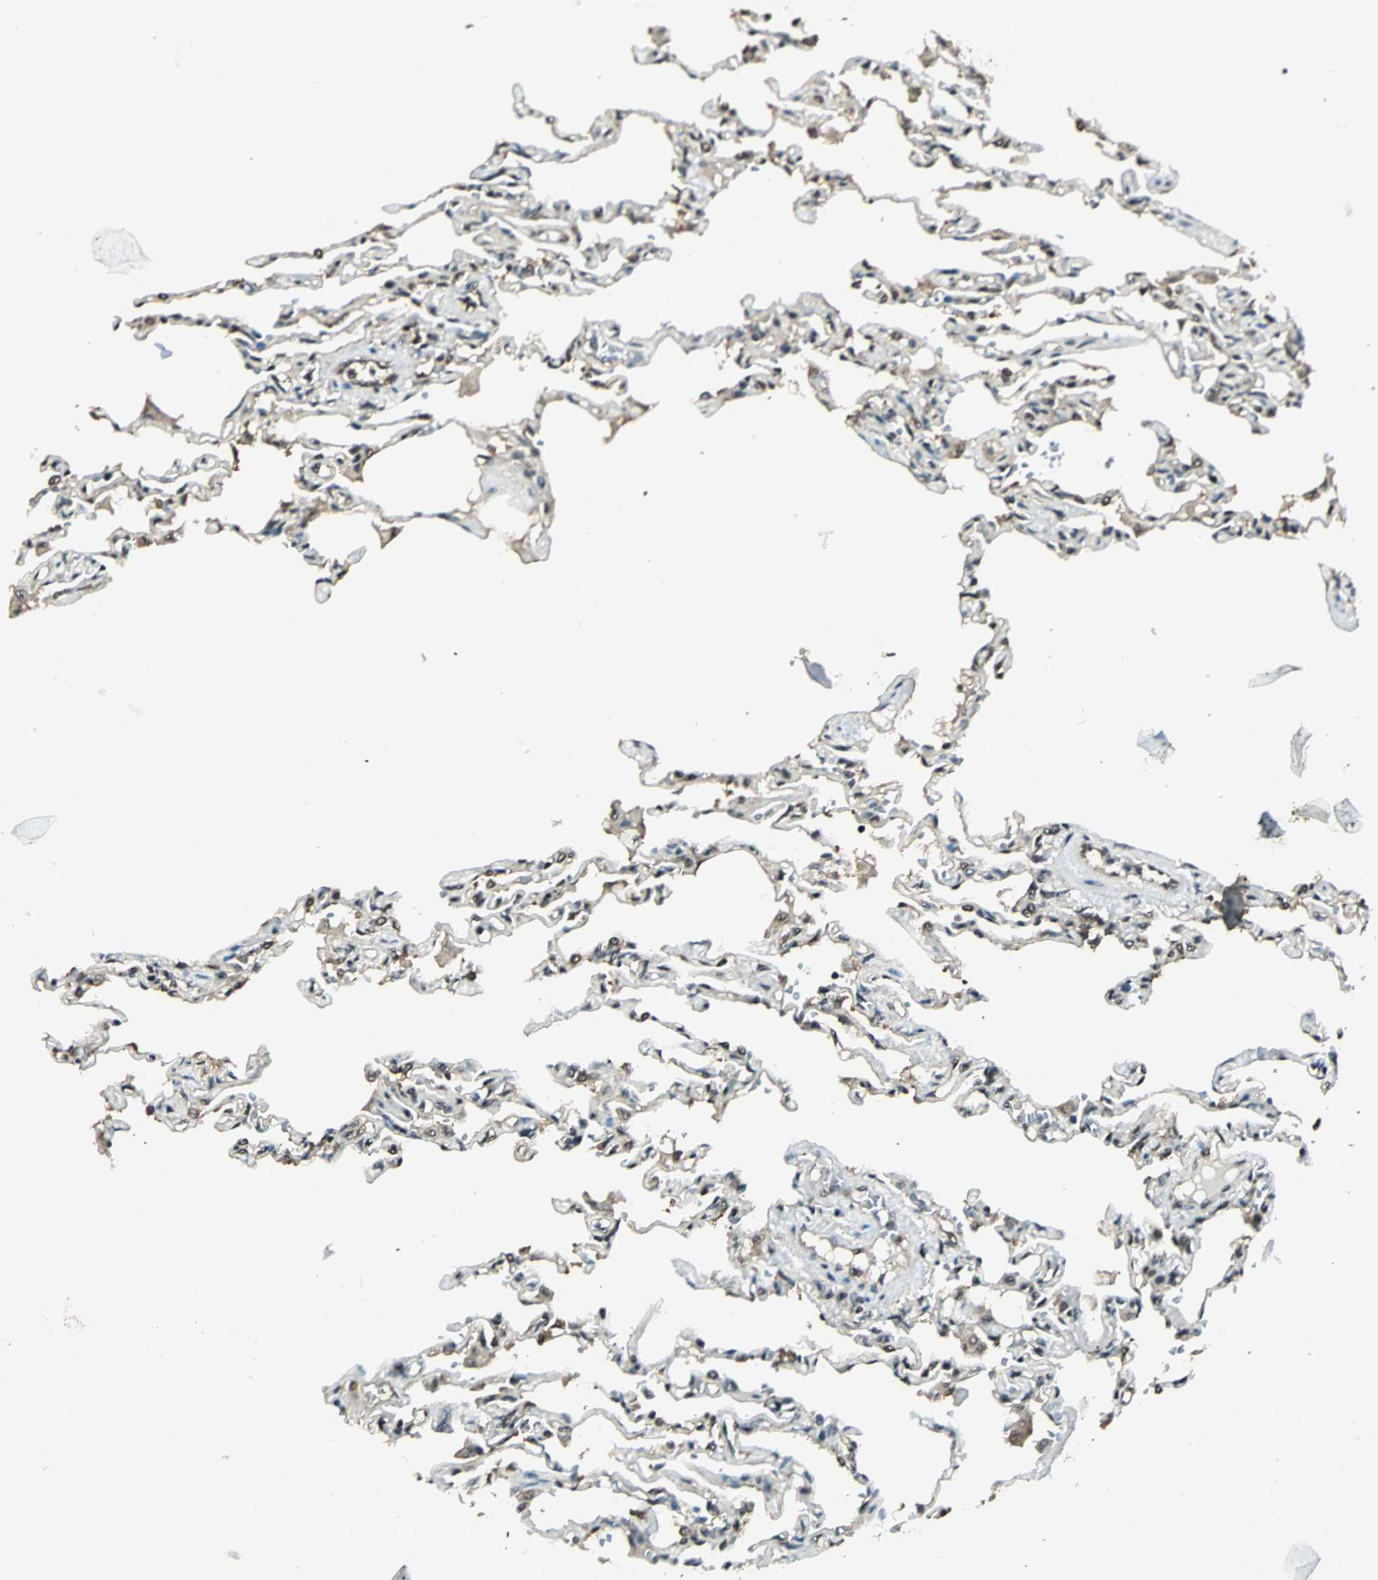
{"staining": {"intensity": "moderate", "quantity": ">75%", "location": "nuclear"}, "tissue": "lung", "cell_type": "Alveolar cells", "image_type": "normal", "snomed": [{"axis": "morphology", "description": "Normal tissue, NOS"}, {"axis": "topography", "description": "Lung"}], "caption": "The micrograph reveals staining of unremarkable lung, revealing moderate nuclear protein staining (brown color) within alveolar cells.", "gene": "ZNF701", "patient": {"sex": "male", "age": 21}}